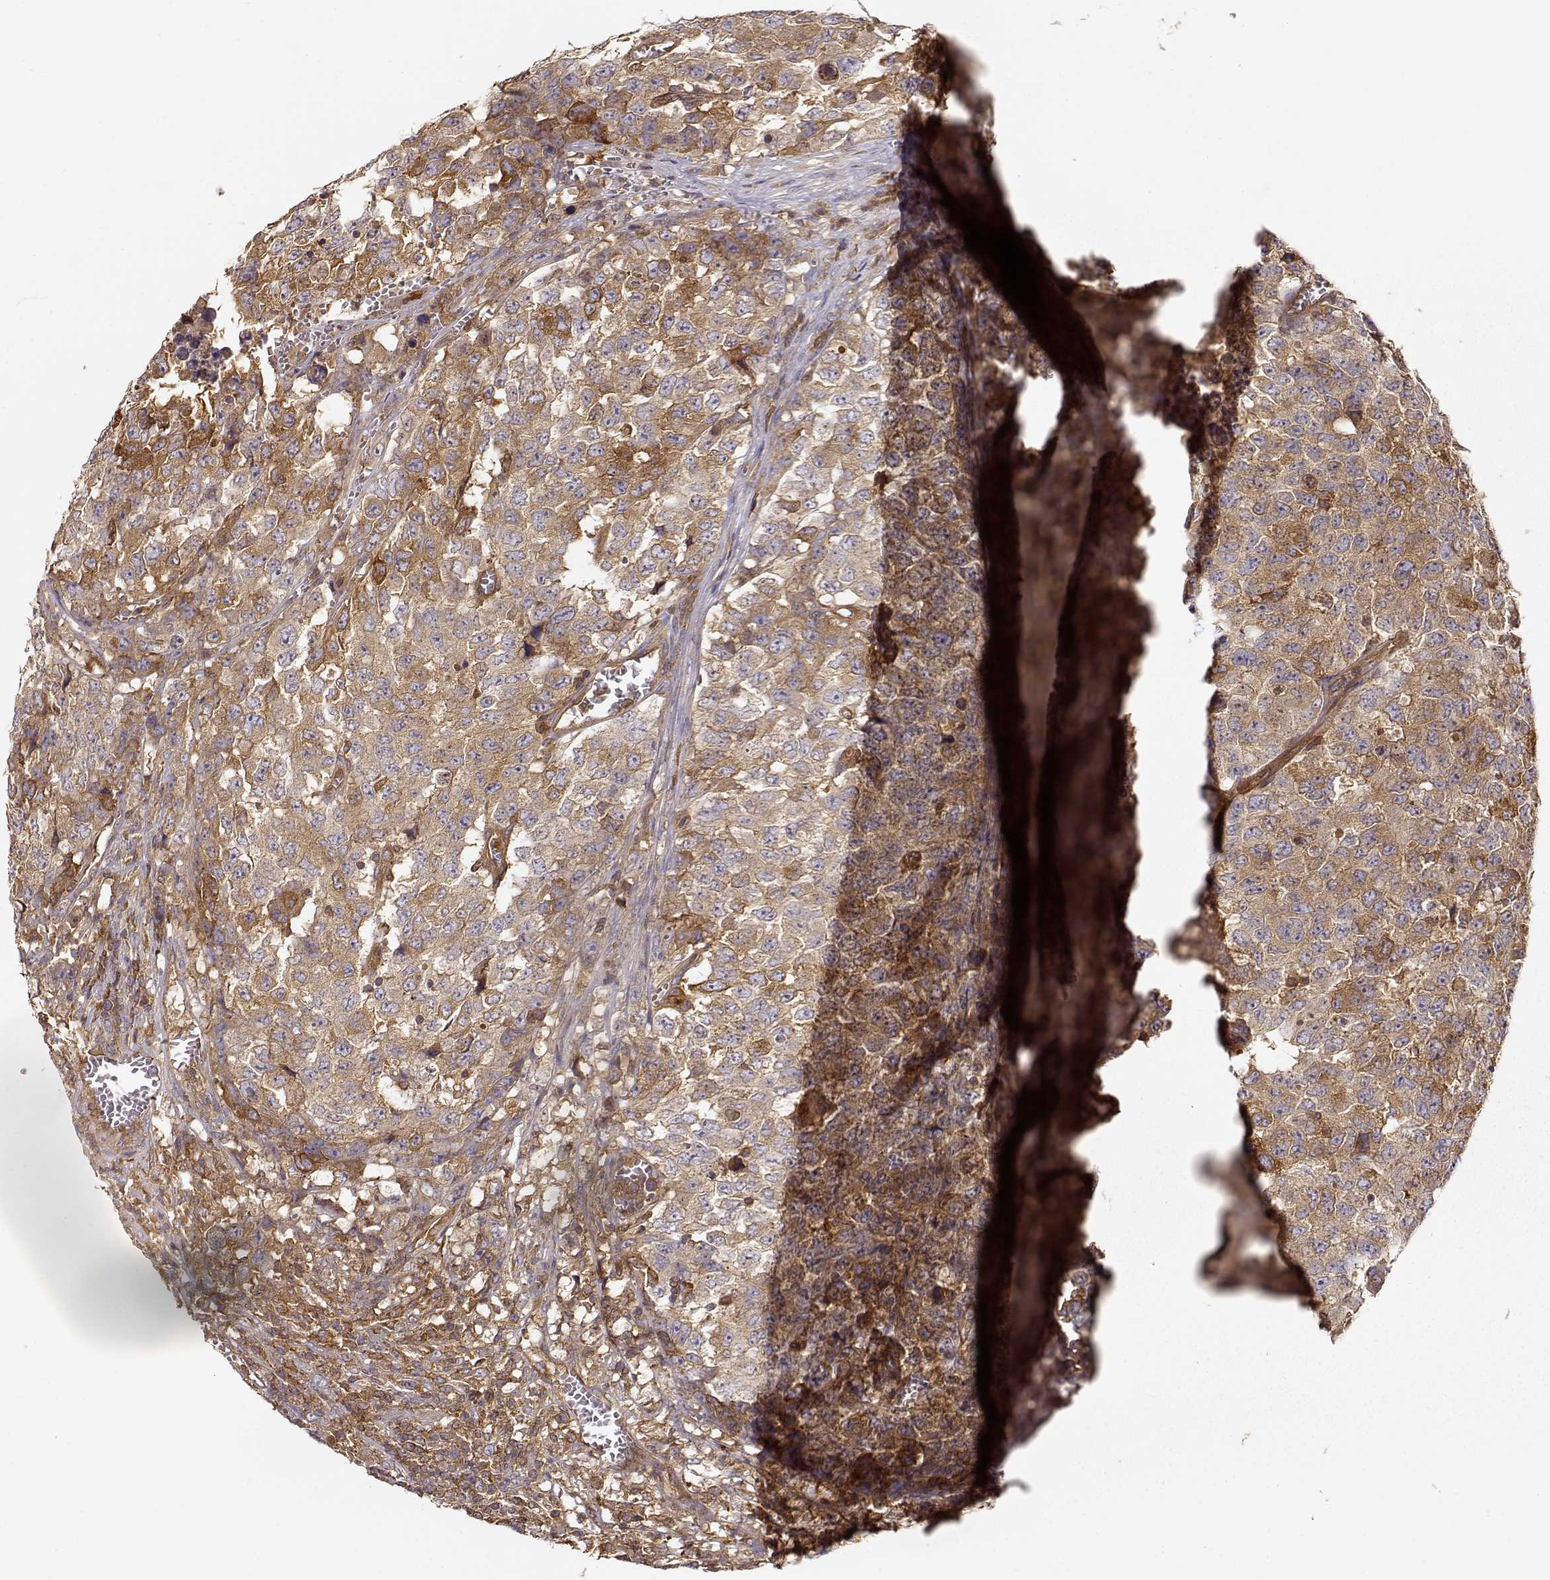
{"staining": {"intensity": "weak", "quantity": ">75%", "location": "cytoplasmic/membranous"}, "tissue": "testis cancer", "cell_type": "Tumor cells", "image_type": "cancer", "snomed": [{"axis": "morphology", "description": "Carcinoma, Embryonal, NOS"}, {"axis": "topography", "description": "Testis"}], "caption": "Testis cancer stained with immunohistochemistry reveals weak cytoplasmic/membranous staining in about >75% of tumor cells.", "gene": "ARHGEF2", "patient": {"sex": "male", "age": 23}}